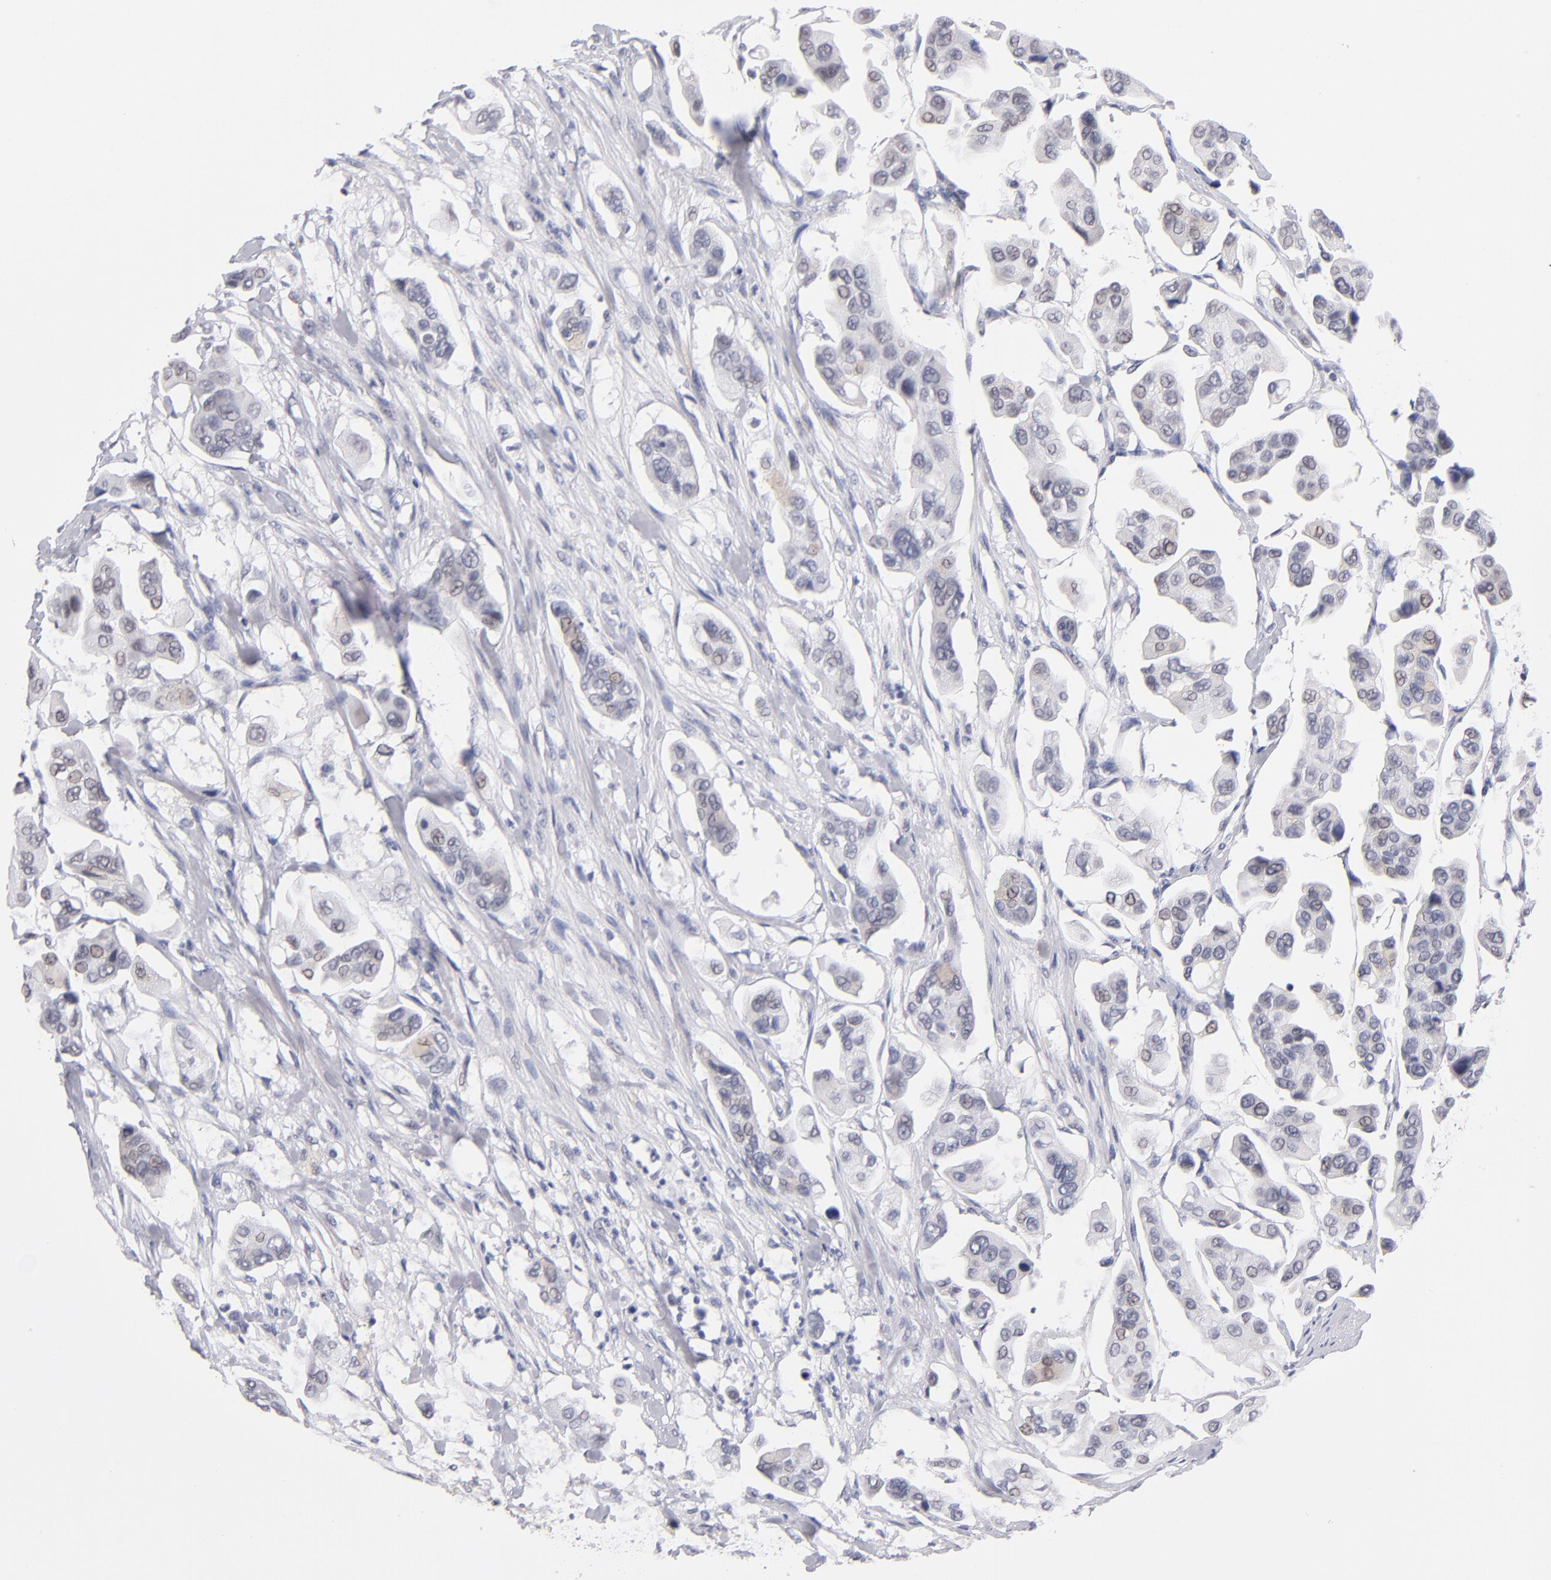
{"staining": {"intensity": "weak", "quantity": "25%-75%", "location": "nuclear"}, "tissue": "urothelial cancer", "cell_type": "Tumor cells", "image_type": "cancer", "snomed": [{"axis": "morphology", "description": "Adenocarcinoma, NOS"}, {"axis": "topography", "description": "Urinary bladder"}], "caption": "Tumor cells demonstrate low levels of weak nuclear positivity in approximately 25%-75% of cells in urothelial cancer.", "gene": "TEX11", "patient": {"sex": "male", "age": 61}}